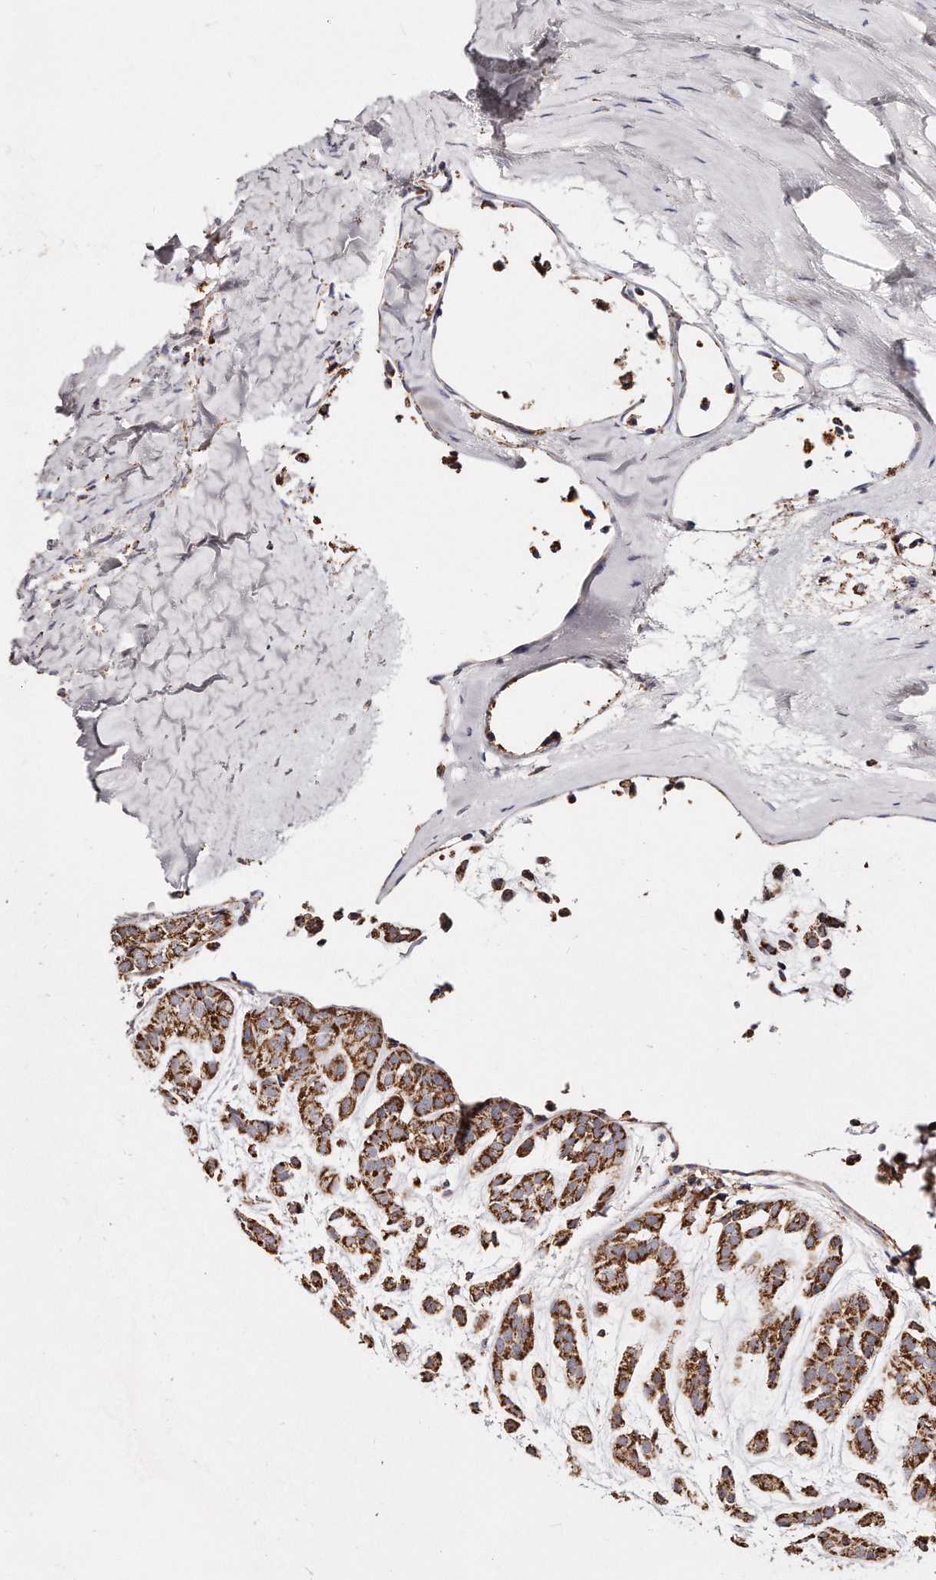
{"staining": {"intensity": "strong", "quantity": ">75%", "location": "cytoplasmic/membranous"}, "tissue": "head and neck cancer", "cell_type": "Tumor cells", "image_type": "cancer", "snomed": [{"axis": "morphology", "description": "Adenocarcinoma, NOS"}, {"axis": "morphology", "description": "Adenoma, NOS"}, {"axis": "topography", "description": "Head-Neck"}], "caption": "Adenoma (head and neck) was stained to show a protein in brown. There is high levels of strong cytoplasmic/membranous staining in approximately >75% of tumor cells.", "gene": "RTKN", "patient": {"sex": "female", "age": 55}}